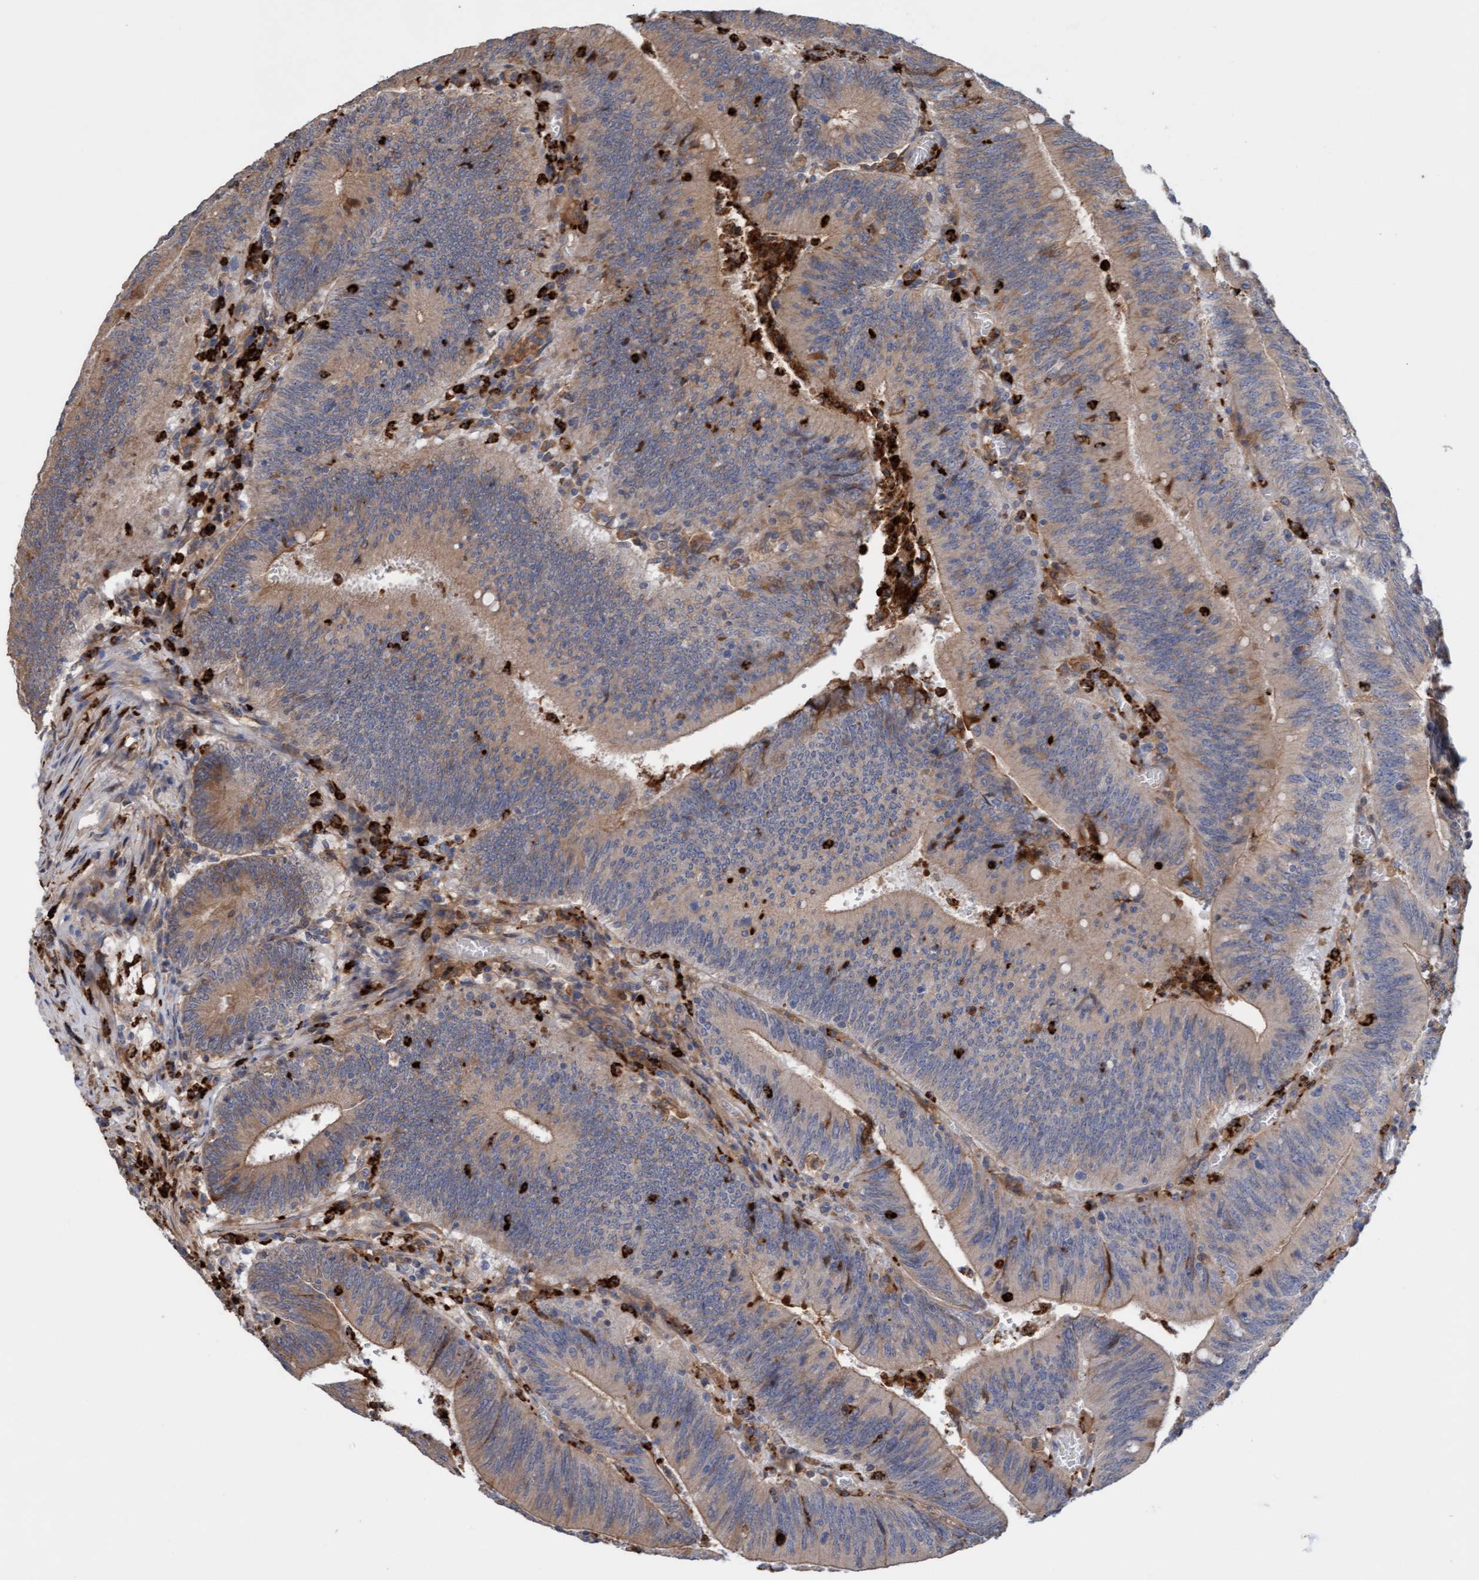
{"staining": {"intensity": "weak", "quantity": ">75%", "location": "cytoplasmic/membranous"}, "tissue": "colorectal cancer", "cell_type": "Tumor cells", "image_type": "cancer", "snomed": [{"axis": "morphology", "description": "Normal tissue, NOS"}, {"axis": "morphology", "description": "Adenocarcinoma, NOS"}, {"axis": "topography", "description": "Rectum"}], "caption": "Human colorectal adenocarcinoma stained for a protein (brown) shows weak cytoplasmic/membranous positive positivity in approximately >75% of tumor cells.", "gene": "MMP8", "patient": {"sex": "female", "age": 66}}